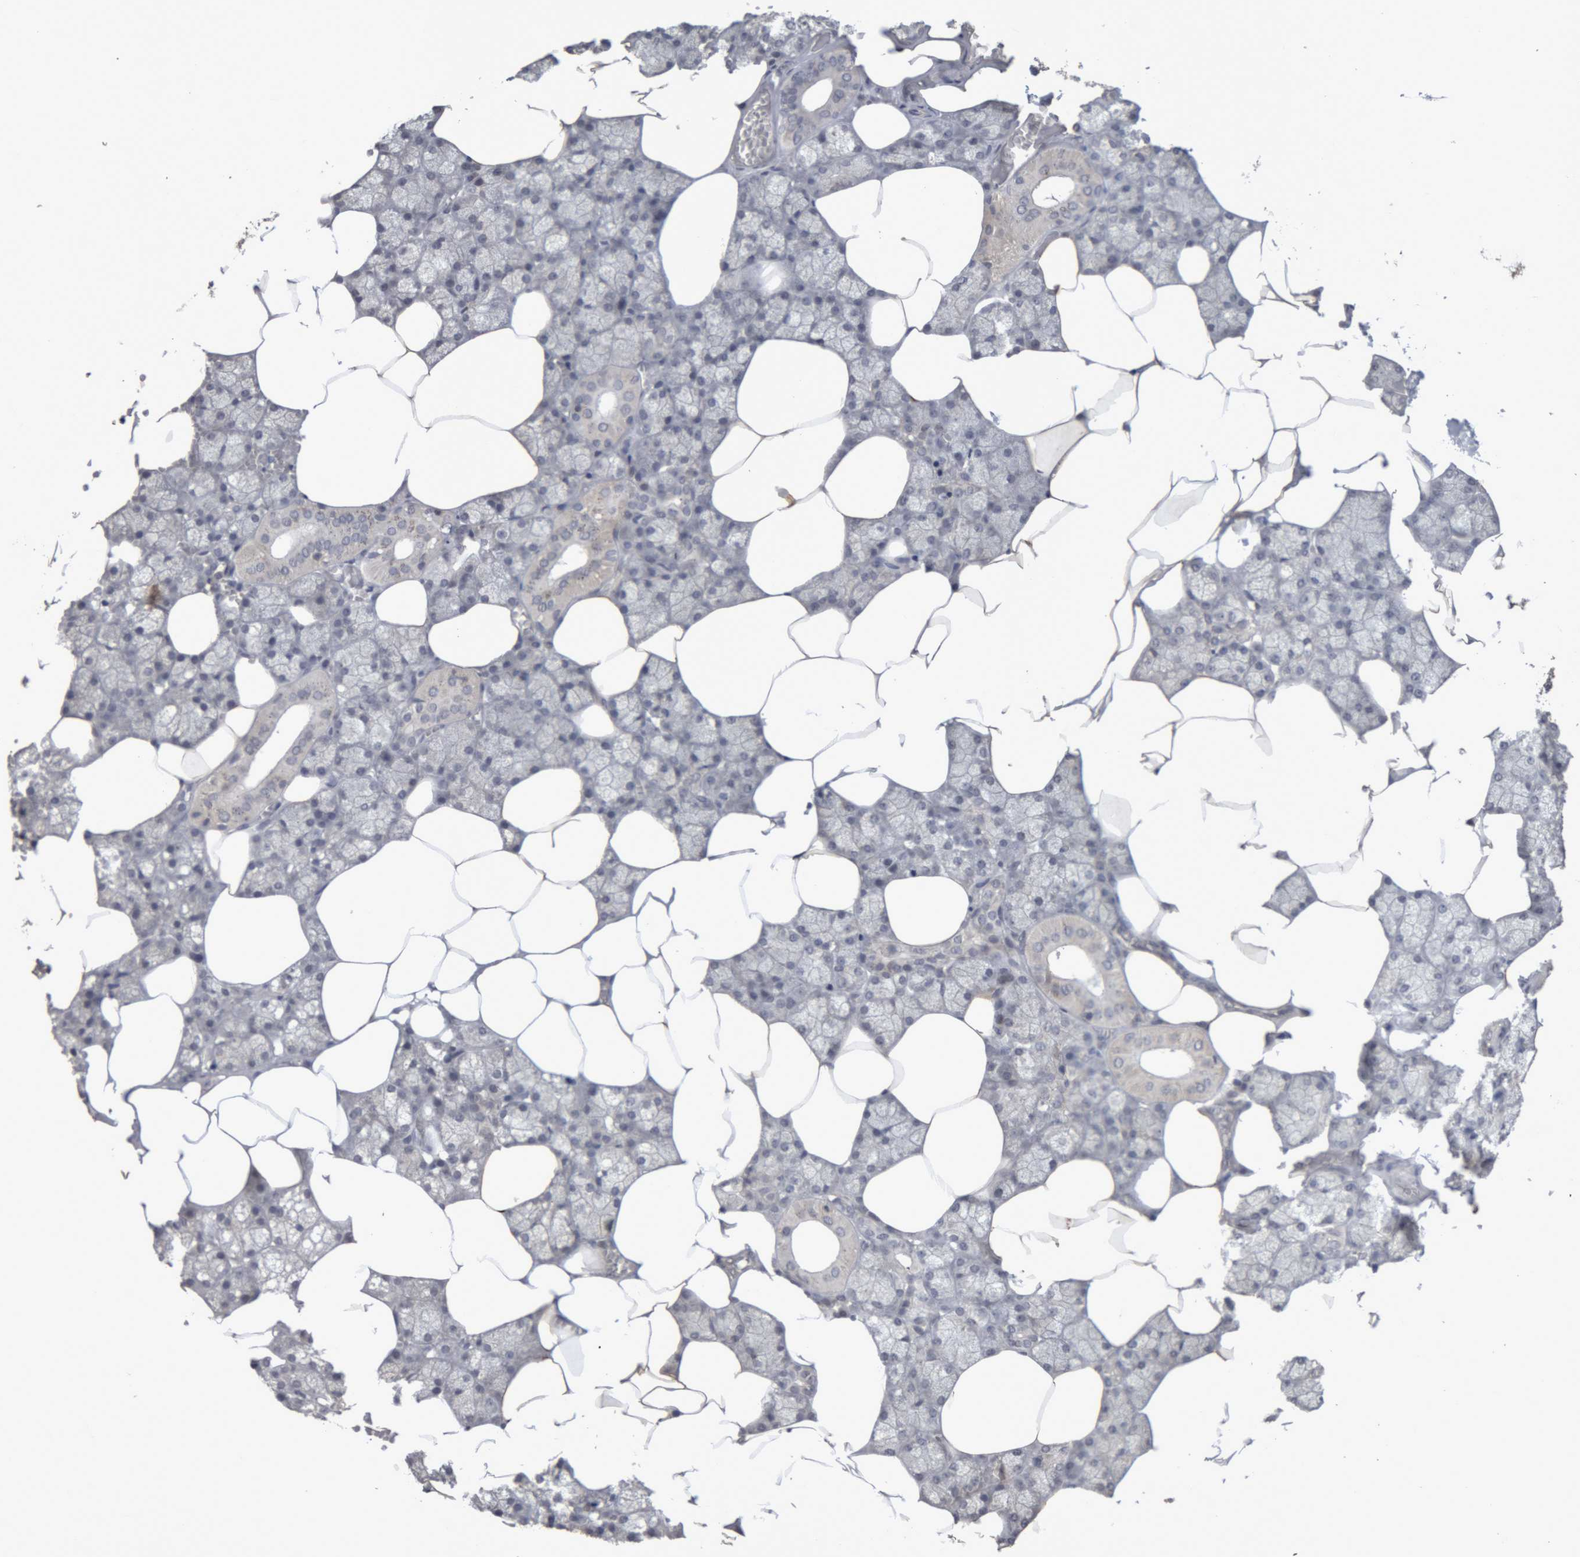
{"staining": {"intensity": "negative", "quantity": "none", "location": "none"}, "tissue": "salivary gland", "cell_type": "Glandular cells", "image_type": "normal", "snomed": [{"axis": "morphology", "description": "Normal tissue, NOS"}, {"axis": "topography", "description": "Salivary gland"}], "caption": "Immunohistochemical staining of unremarkable salivary gland demonstrates no significant expression in glandular cells.", "gene": "NFATC2", "patient": {"sex": "male", "age": 62}}